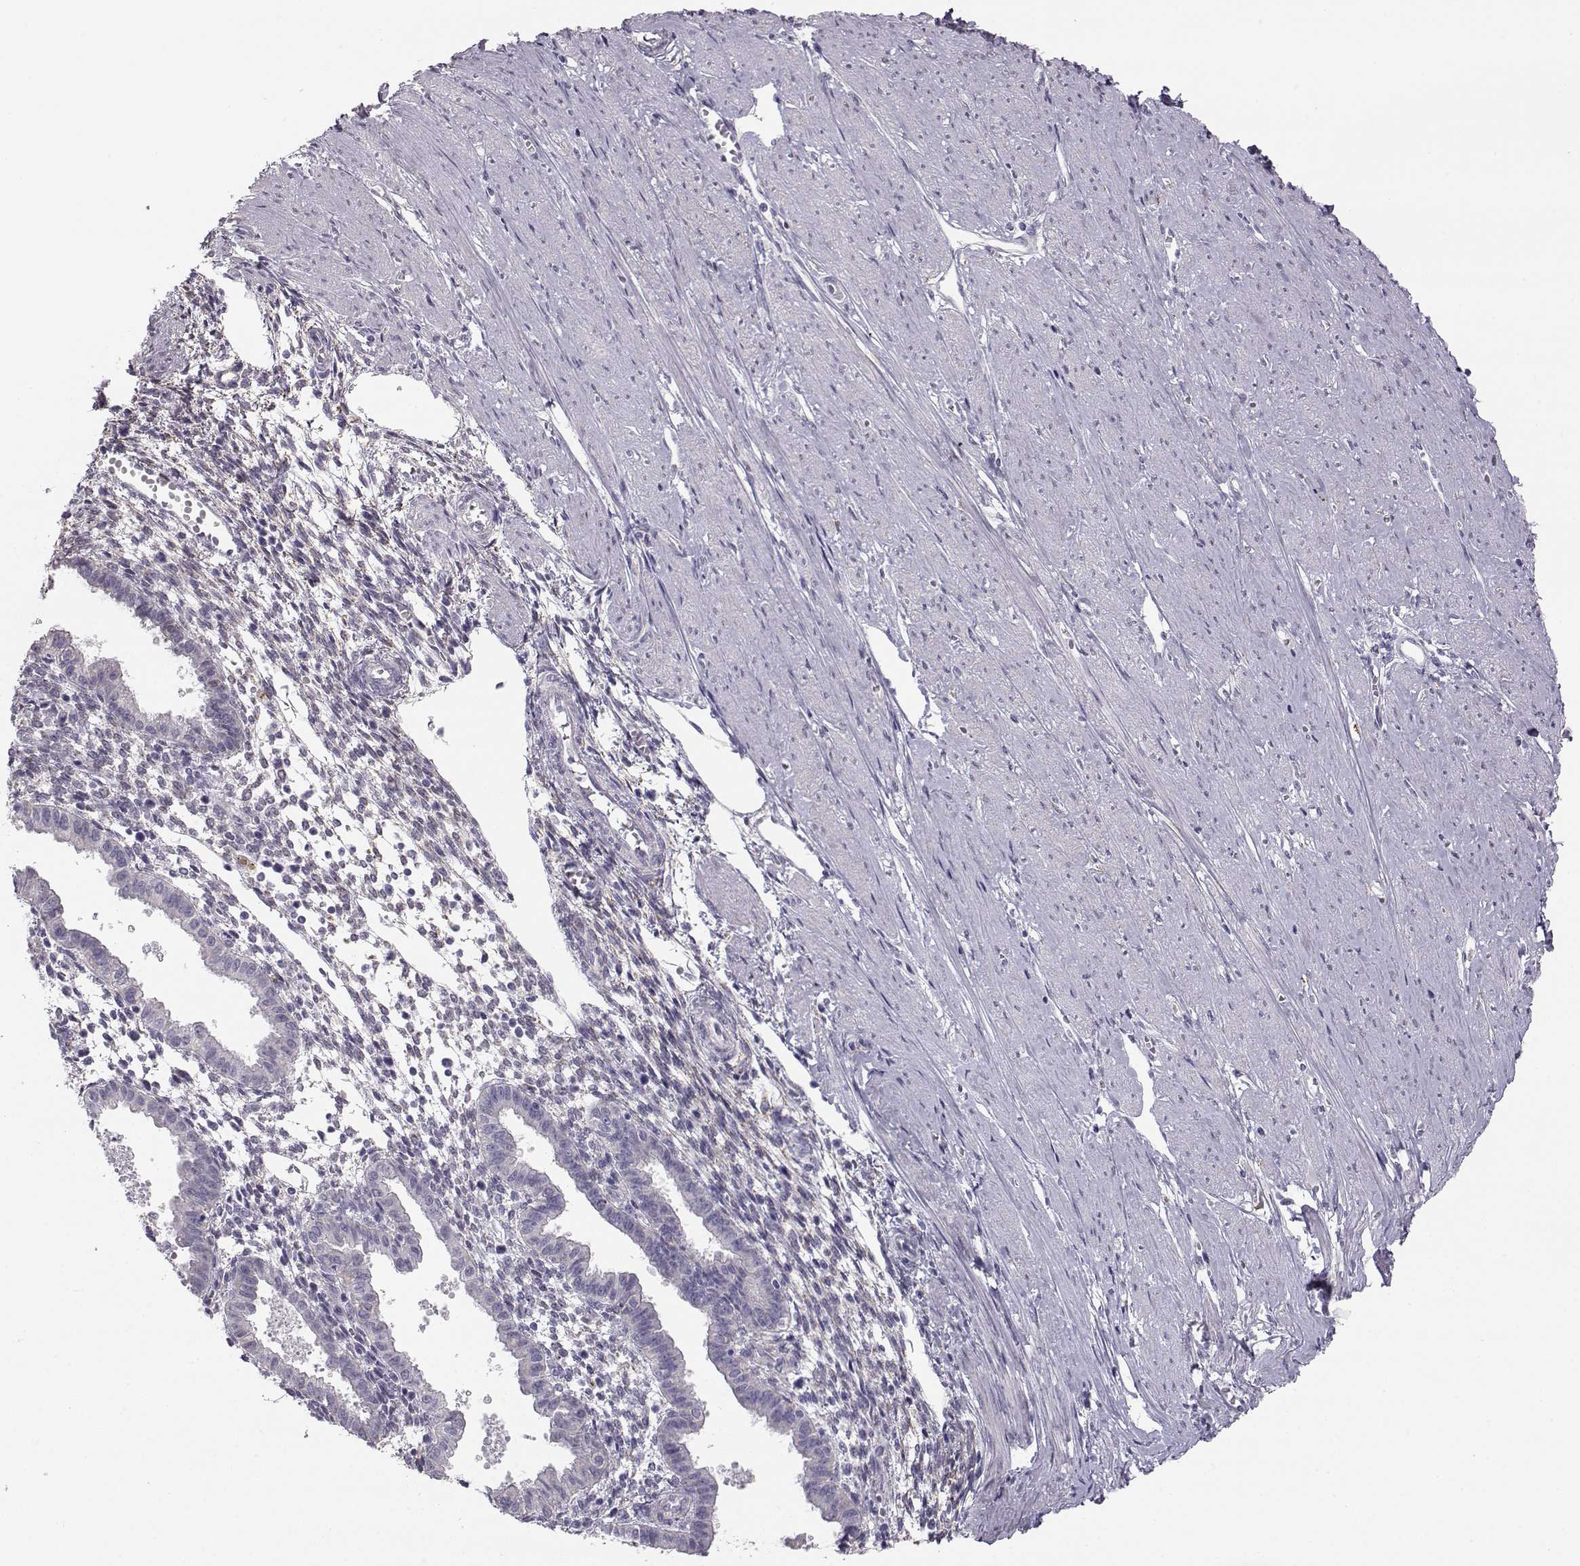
{"staining": {"intensity": "negative", "quantity": "none", "location": "none"}, "tissue": "endometrium", "cell_type": "Cells in endometrial stroma", "image_type": "normal", "snomed": [{"axis": "morphology", "description": "Normal tissue, NOS"}, {"axis": "topography", "description": "Endometrium"}], "caption": "Photomicrograph shows no protein expression in cells in endometrial stroma of normal endometrium. (Brightfield microscopy of DAB (3,3'-diaminobenzidine) immunohistochemistry at high magnification).", "gene": "KCNMB4", "patient": {"sex": "female", "age": 37}}